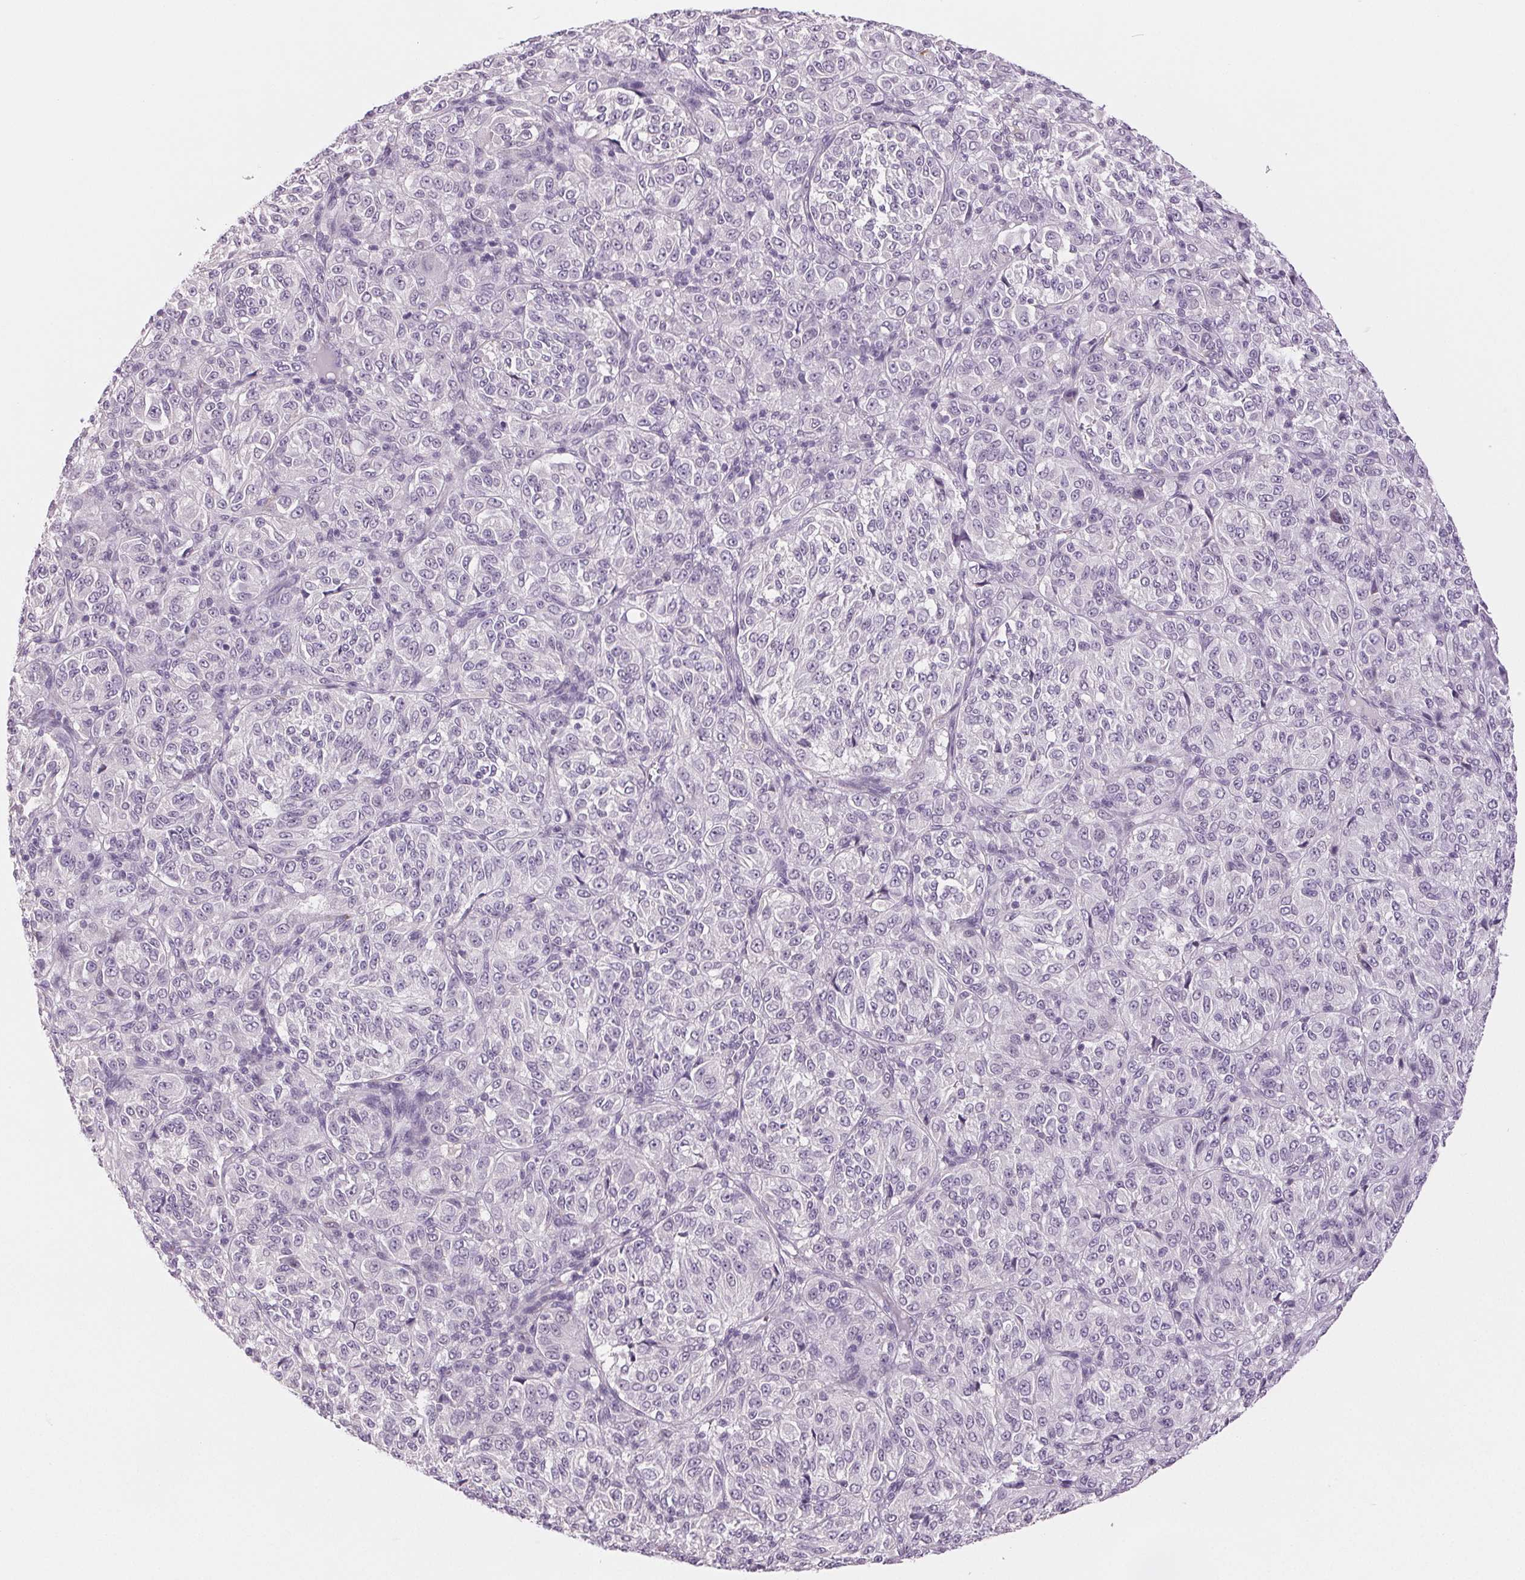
{"staining": {"intensity": "negative", "quantity": "none", "location": "none"}, "tissue": "melanoma", "cell_type": "Tumor cells", "image_type": "cancer", "snomed": [{"axis": "morphology", "description": "Malignant melanoma, Metastatic site"}, {"axis": "topography", "description": "Brain"}], "caption": "Immunohistochemistry (IHC) of human malignant melanoma (metastatic site) displays no staining in tumor cells.", "gene": "DNAJC6", "patient": {"sex": "female", "age": 56}}